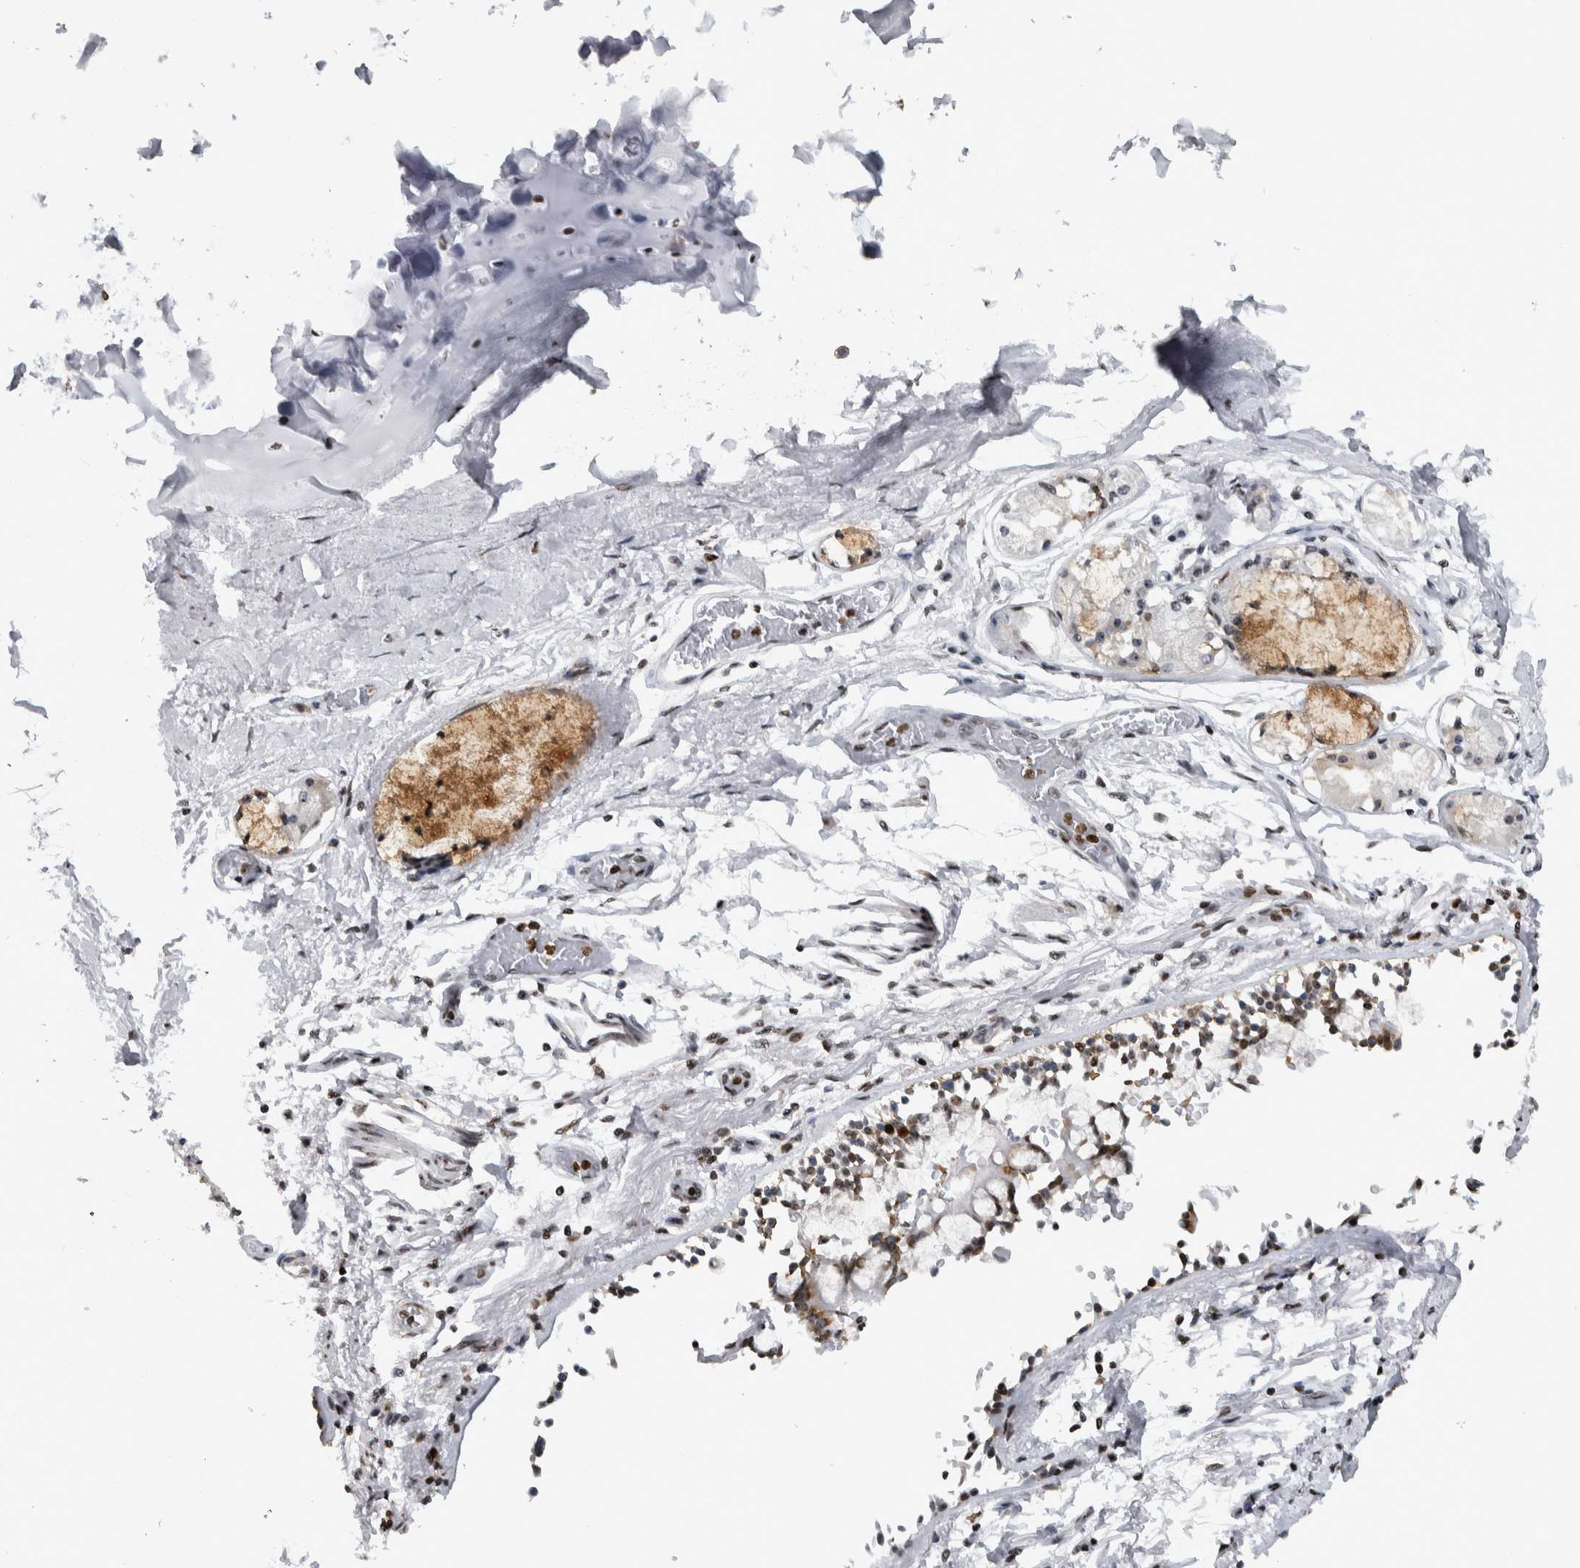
{"staining": {"intensity": "weak", "quantity": "25%-75%", "location": "nuclear"}, "tissue": "soft tissue", "cell_type": "Fibroblasts", "image_type": "normal", "snomed": [{"axis": "morphology", "description": "Normal tissue, NOS"}, {"axis": "topography", "description": "Cartilage tissue"}, {"axis": "topography", "description": "Lung"}], "caption": "Protein expression analysis of benign human soft tissue reveals weak nuclear staining in approximately 25%-75% of fibroblasts.", "gene": "TOP2B", "patient": {"sex": "female", "age": 77}}